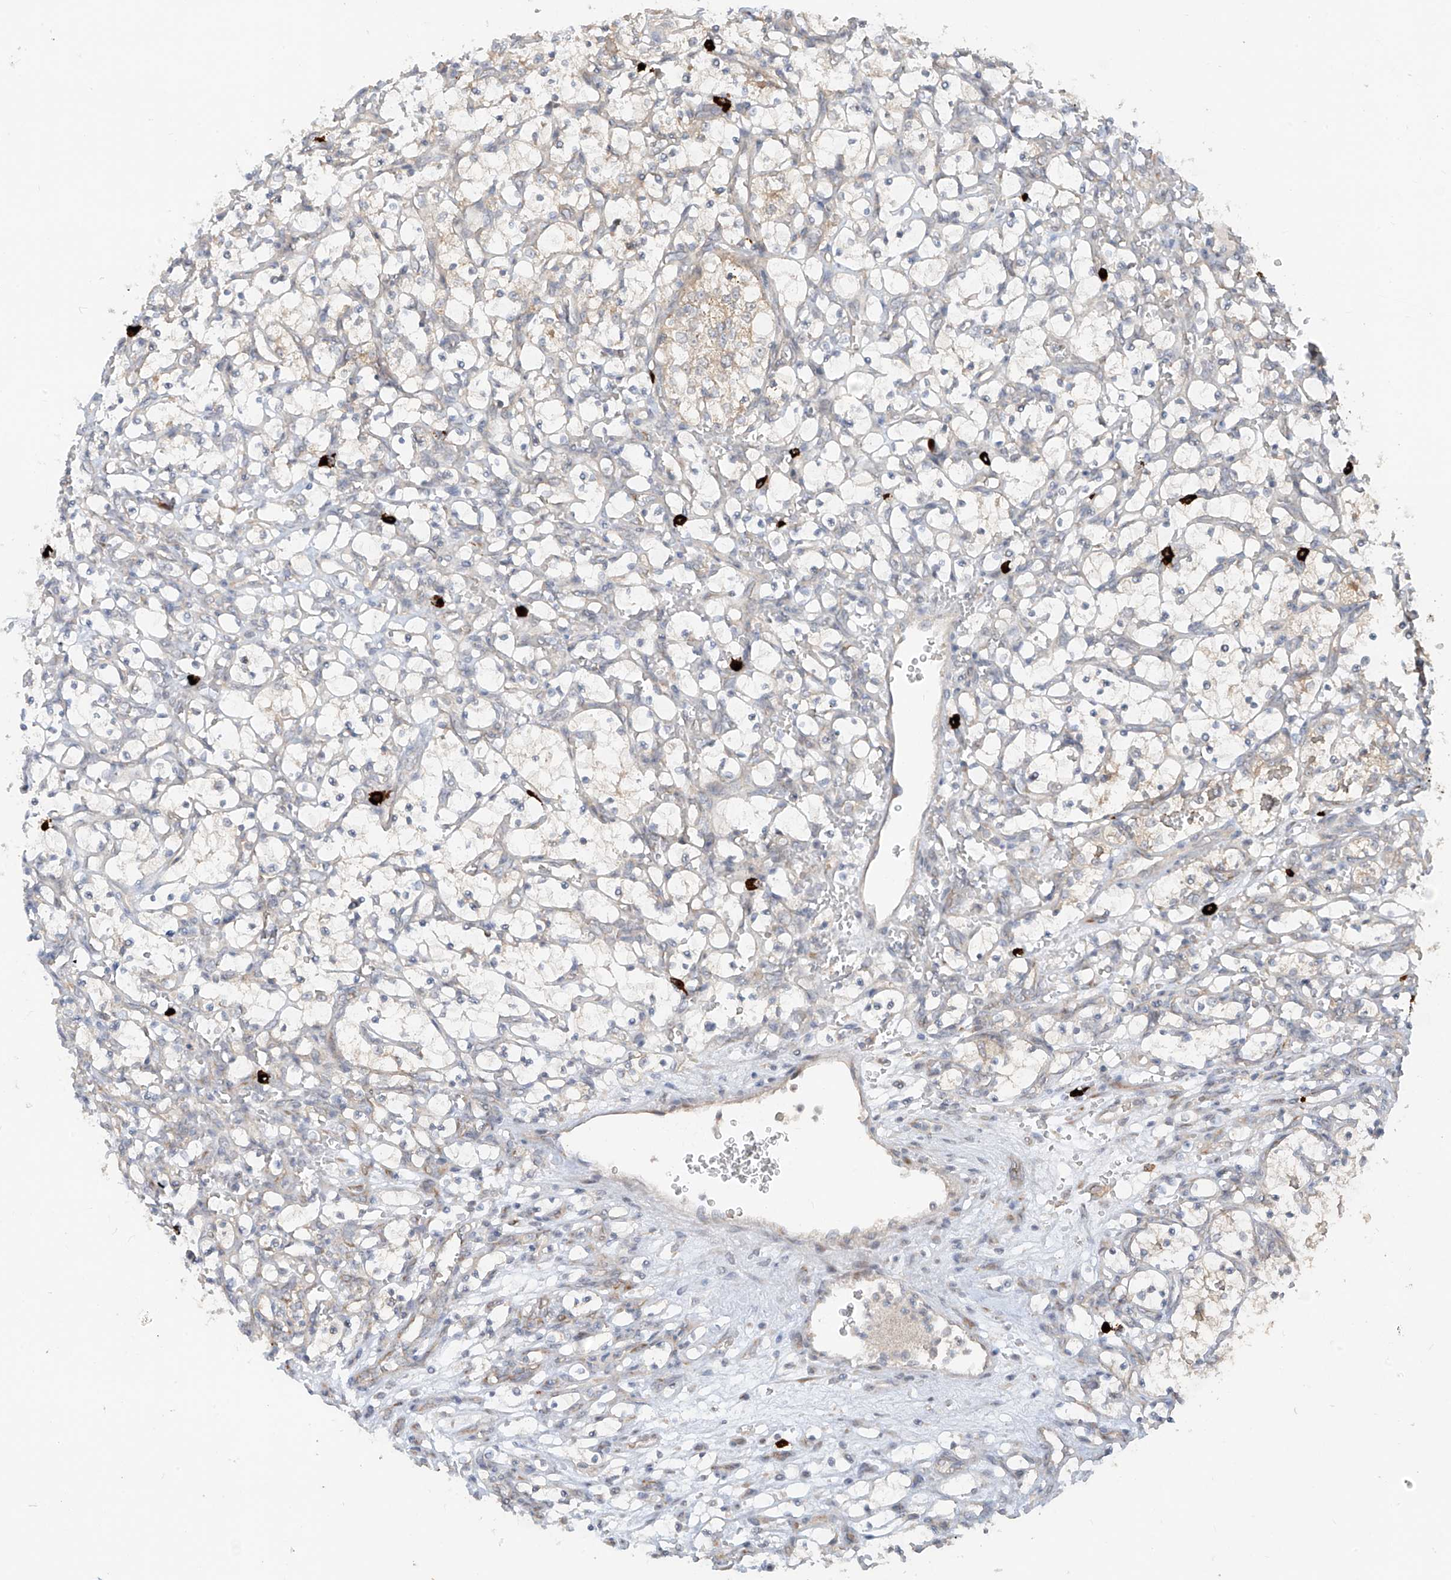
{"staining": {"intensity": "weak", "quantity": "<25%", "location": "cytoplasmic/membranous"}, "tissue": "renal cancer", "cell_type": "Tumor cells", "image_type": "cancer", "snomed": [{"axis": "morphology", "description": "Adenocarcinoma, NOS"}, {"axis": "topography", "description": "Kidney"}], "caption": "This photomicrograph is of renal adenocarcinoma stained with immunohistochemistry to label a protein in brown with the nuclei are counter-stained blue. There is no staining in tumor cells. (Stains: DAB (3,3'-diaminobenzidine) IHC with hematoxylin counter stain, Microscopy: brightfield microscopy at high magnification).", "gene": "MTUS2", "patient": {"sex": "female", "age": 69}}